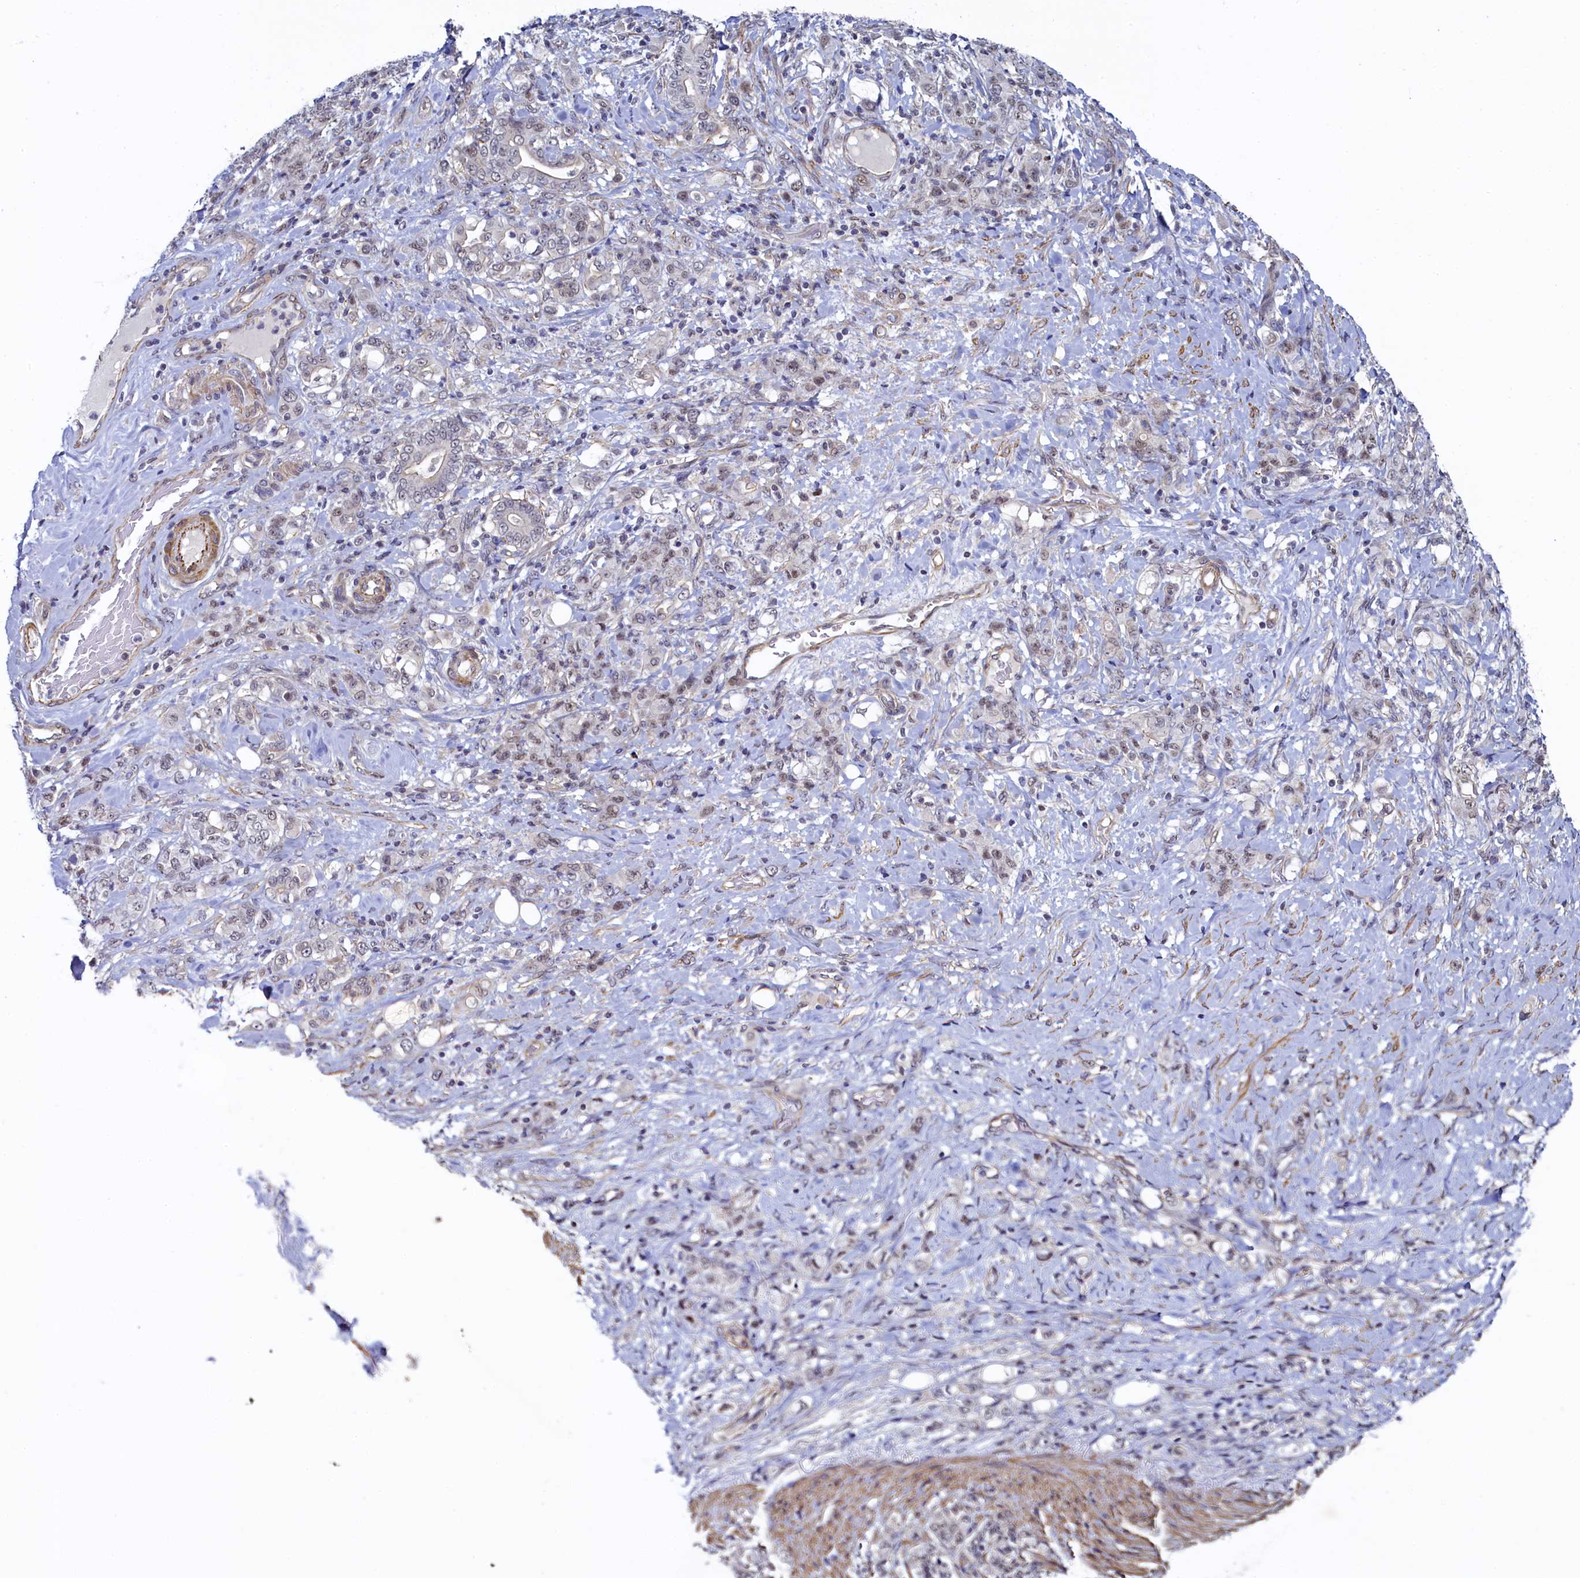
{"staining": {"intensity": "weak", "quantity": "25%-75%", "location": "nuclear"}, "tissue": "stomach cancer", "cell_type": "Tumor cells", "image_type": "cancer", "snomed": [{"axis": "morphology", "description": "Adenocarcinoma, NOS"}, {"axis": "topography", "description": "Stomach"}], "caption": "Weak nuclear expression is seen in about 25%-75% of tumor cells in stomach adenocarcinoma.", "gene": "INTS14", "patient": {"sex": "female", "age": 79}}